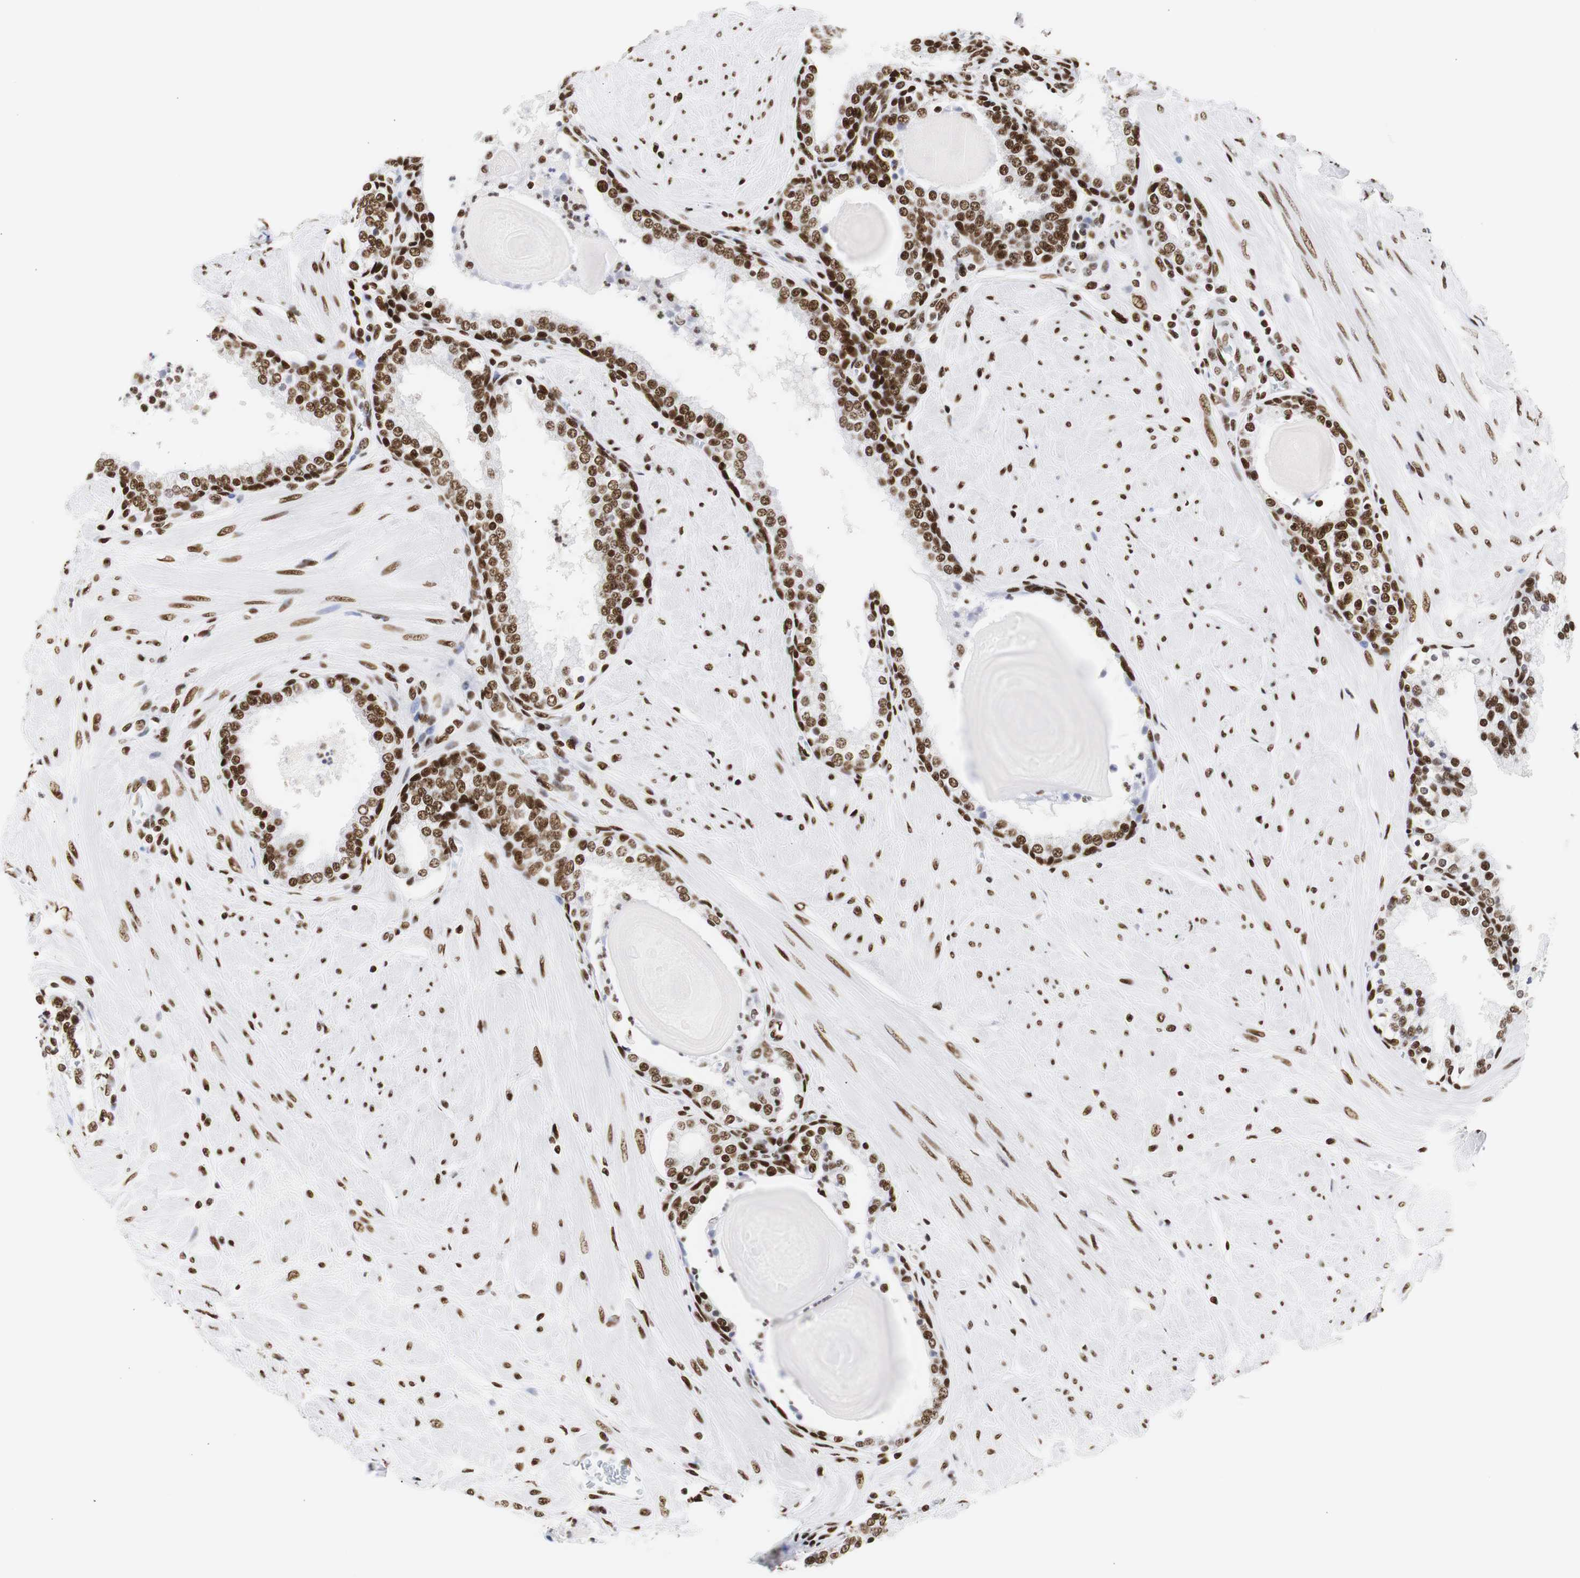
{"staining": {"intensity": "strong", "quantity": ">75%", "location": "nuclear"}, "tissue": "prostate", "cell_type": "Glandular cells", "image_type": "normal", "snomed": [{"axis": "morphology", "description": "Normal tissue, NOS"}, {"axis": "topography", "description": "Prostate"}], "caption": "IHC image of unremarkable human prostate stained for a protein (brown), which displays high levels of strong nuclear expression in approximately >75% of glandular cells.", "gene": "HNRNPH2", "patient": {"sex": "male", "age": 51}}